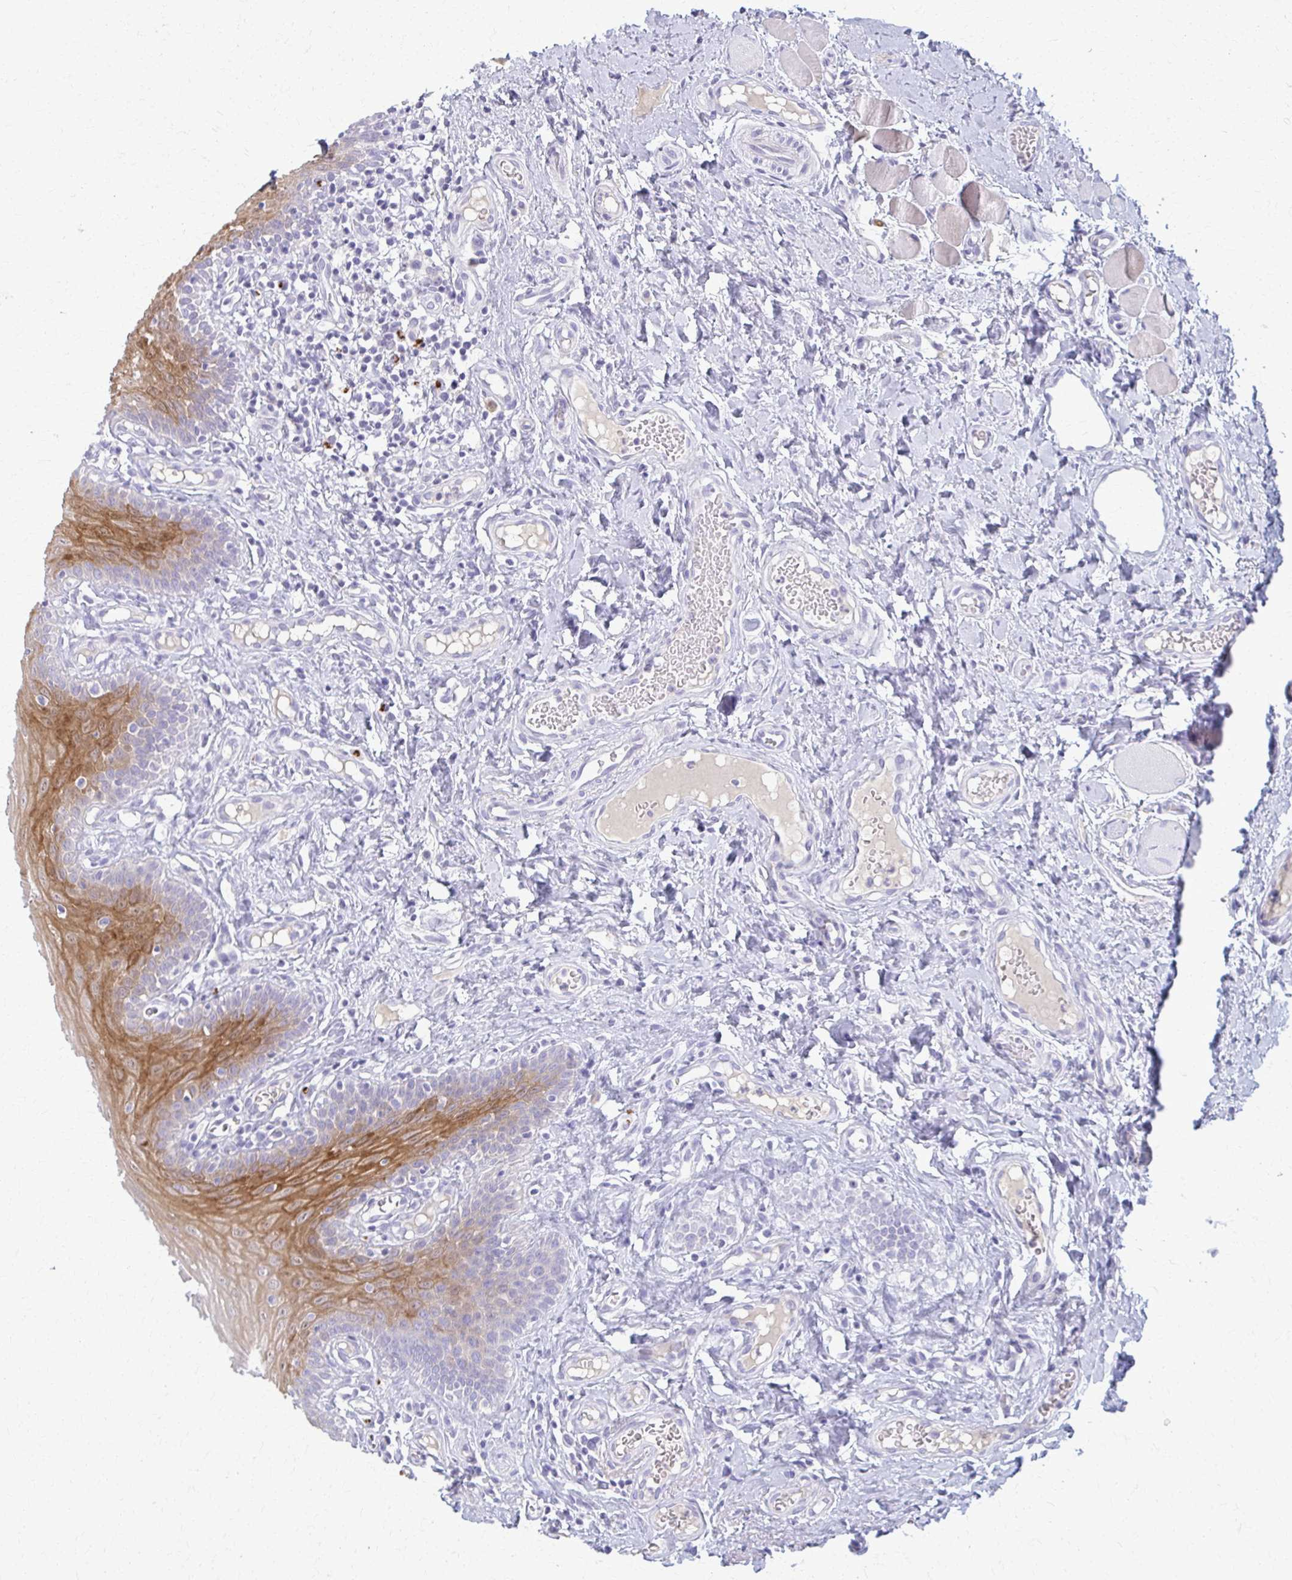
{"staining": {"intensity": "moderate", "quantity": "25%-75%", "location": "cytoplasmic/membranous"}, "tissue": "oral mucosa", "cell_type": "Squamous epithelial cells", "image_type": "normal", "snomed": [{"axis": "morphology", "description": "Normal tissue, NOS"}, {"axis": "topography", "description": "Oral tissue"}, {"axis": "topography", "description": "Tounge, NOS"}], "caption": "Immunohistochemical staining of benign human oral mucosa displays 25%-75% levels of moderate cytoplasmic/membranous protein staining in approximately 25%-75% of squamous epithelial cells. (DAB (3,3'-diaminobenzidine) IHC with brightfield microscopy, high magnification).", "gene": "ENSG00000275249", "patient": {"sex": "female", "age": 58}}